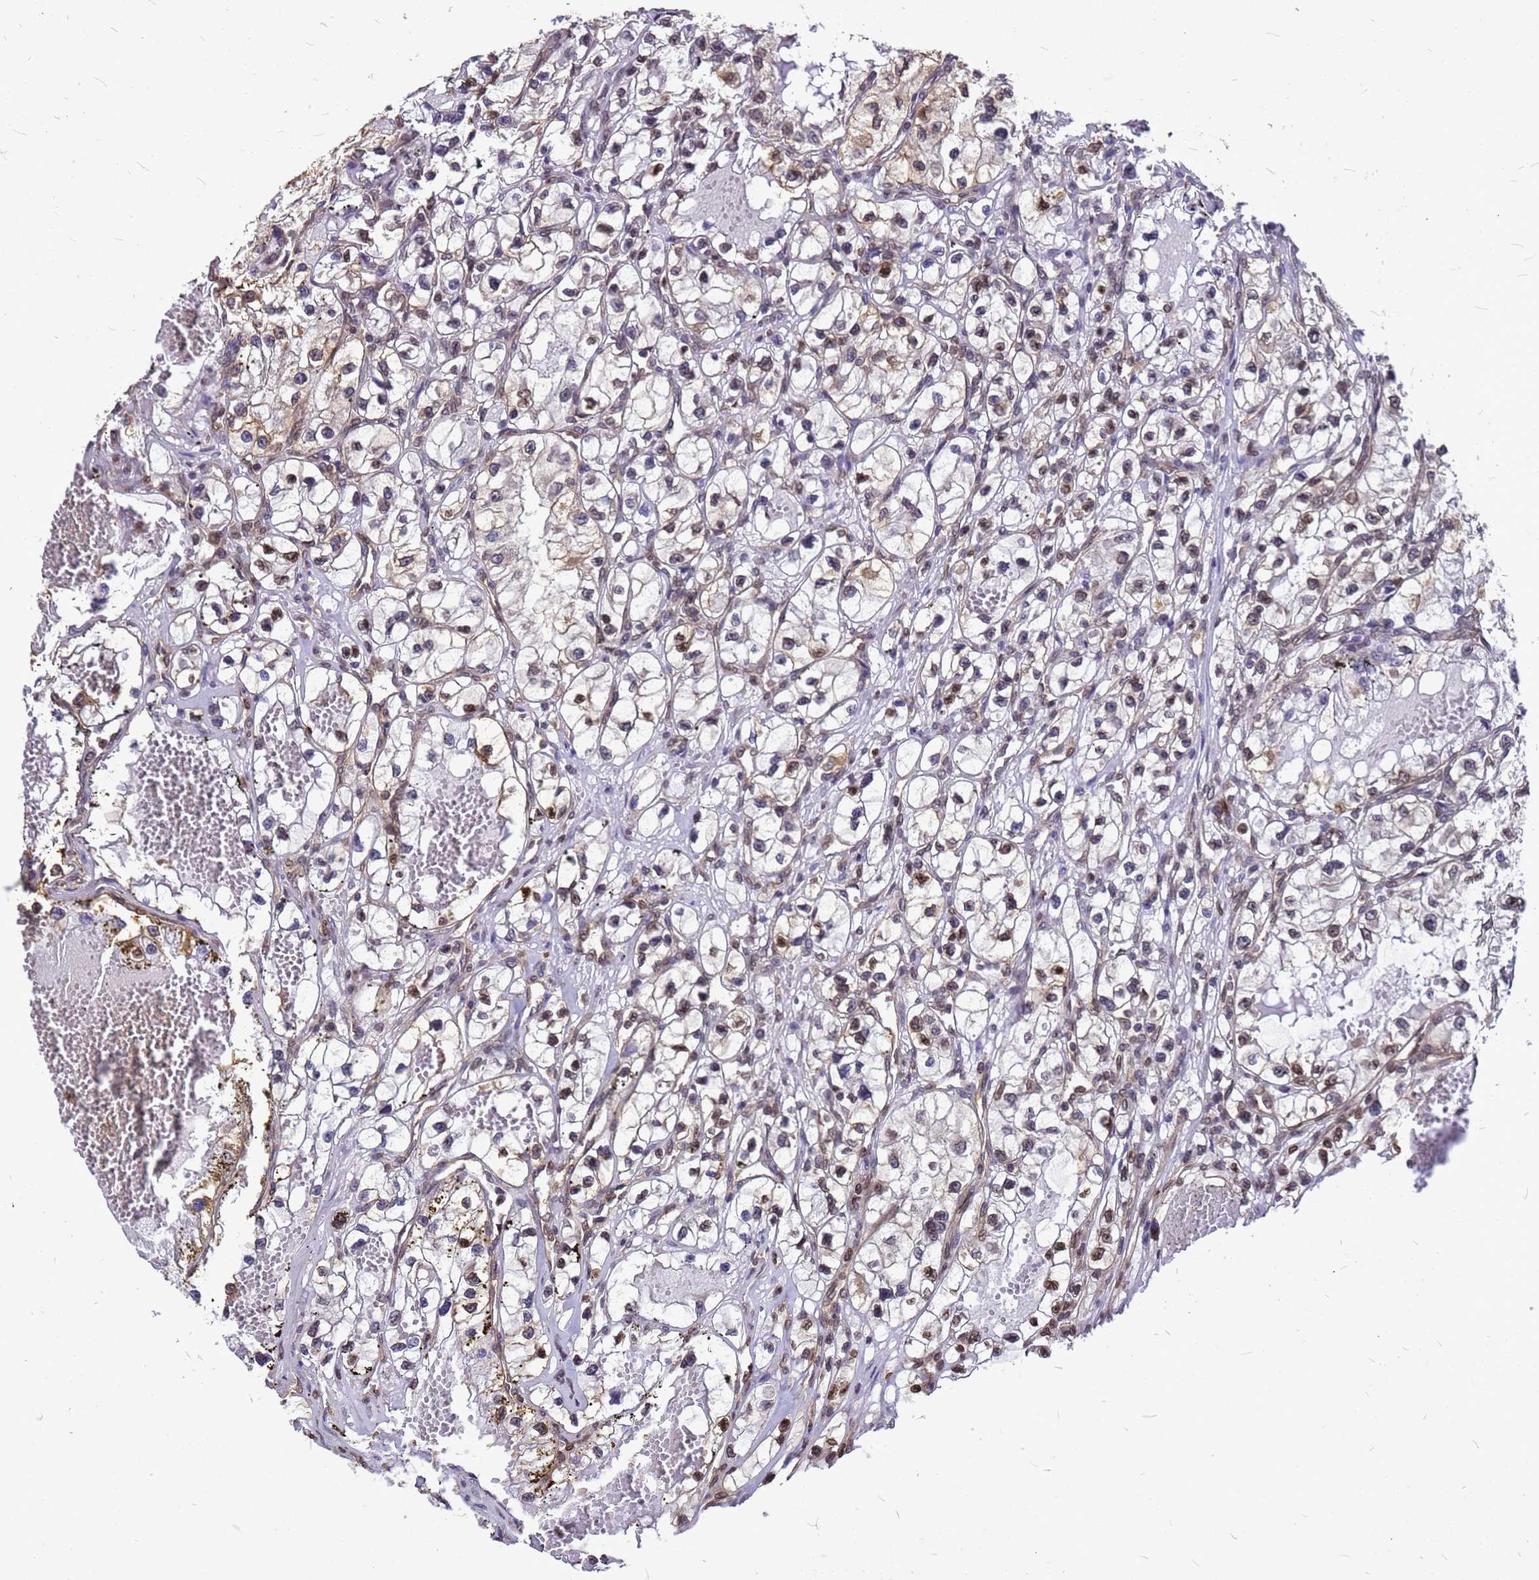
{"staining": {"intensity": "moderate", "quantity": "25%-75%", "location": "cytoplasmic/membranous,nuclear"}, "tissue": "renal cancer", "cell_type": "Tumor cells", "image_type": "cancer", "snomed": [{"axis": "morphology", "description": "Adenocarcinoma, NOS"}, {"axis": "topography", "description": "Kidney"}], "caption": "Protein expression analysis of renal cancer (adenocarcinoma) demonstrates moderate cytoplasmic/membranous and nuclear staining in approximately 25%-75% of tumor cells.", "gene": "C1orf35", "patient": {"sex": "female", "age": 57}}